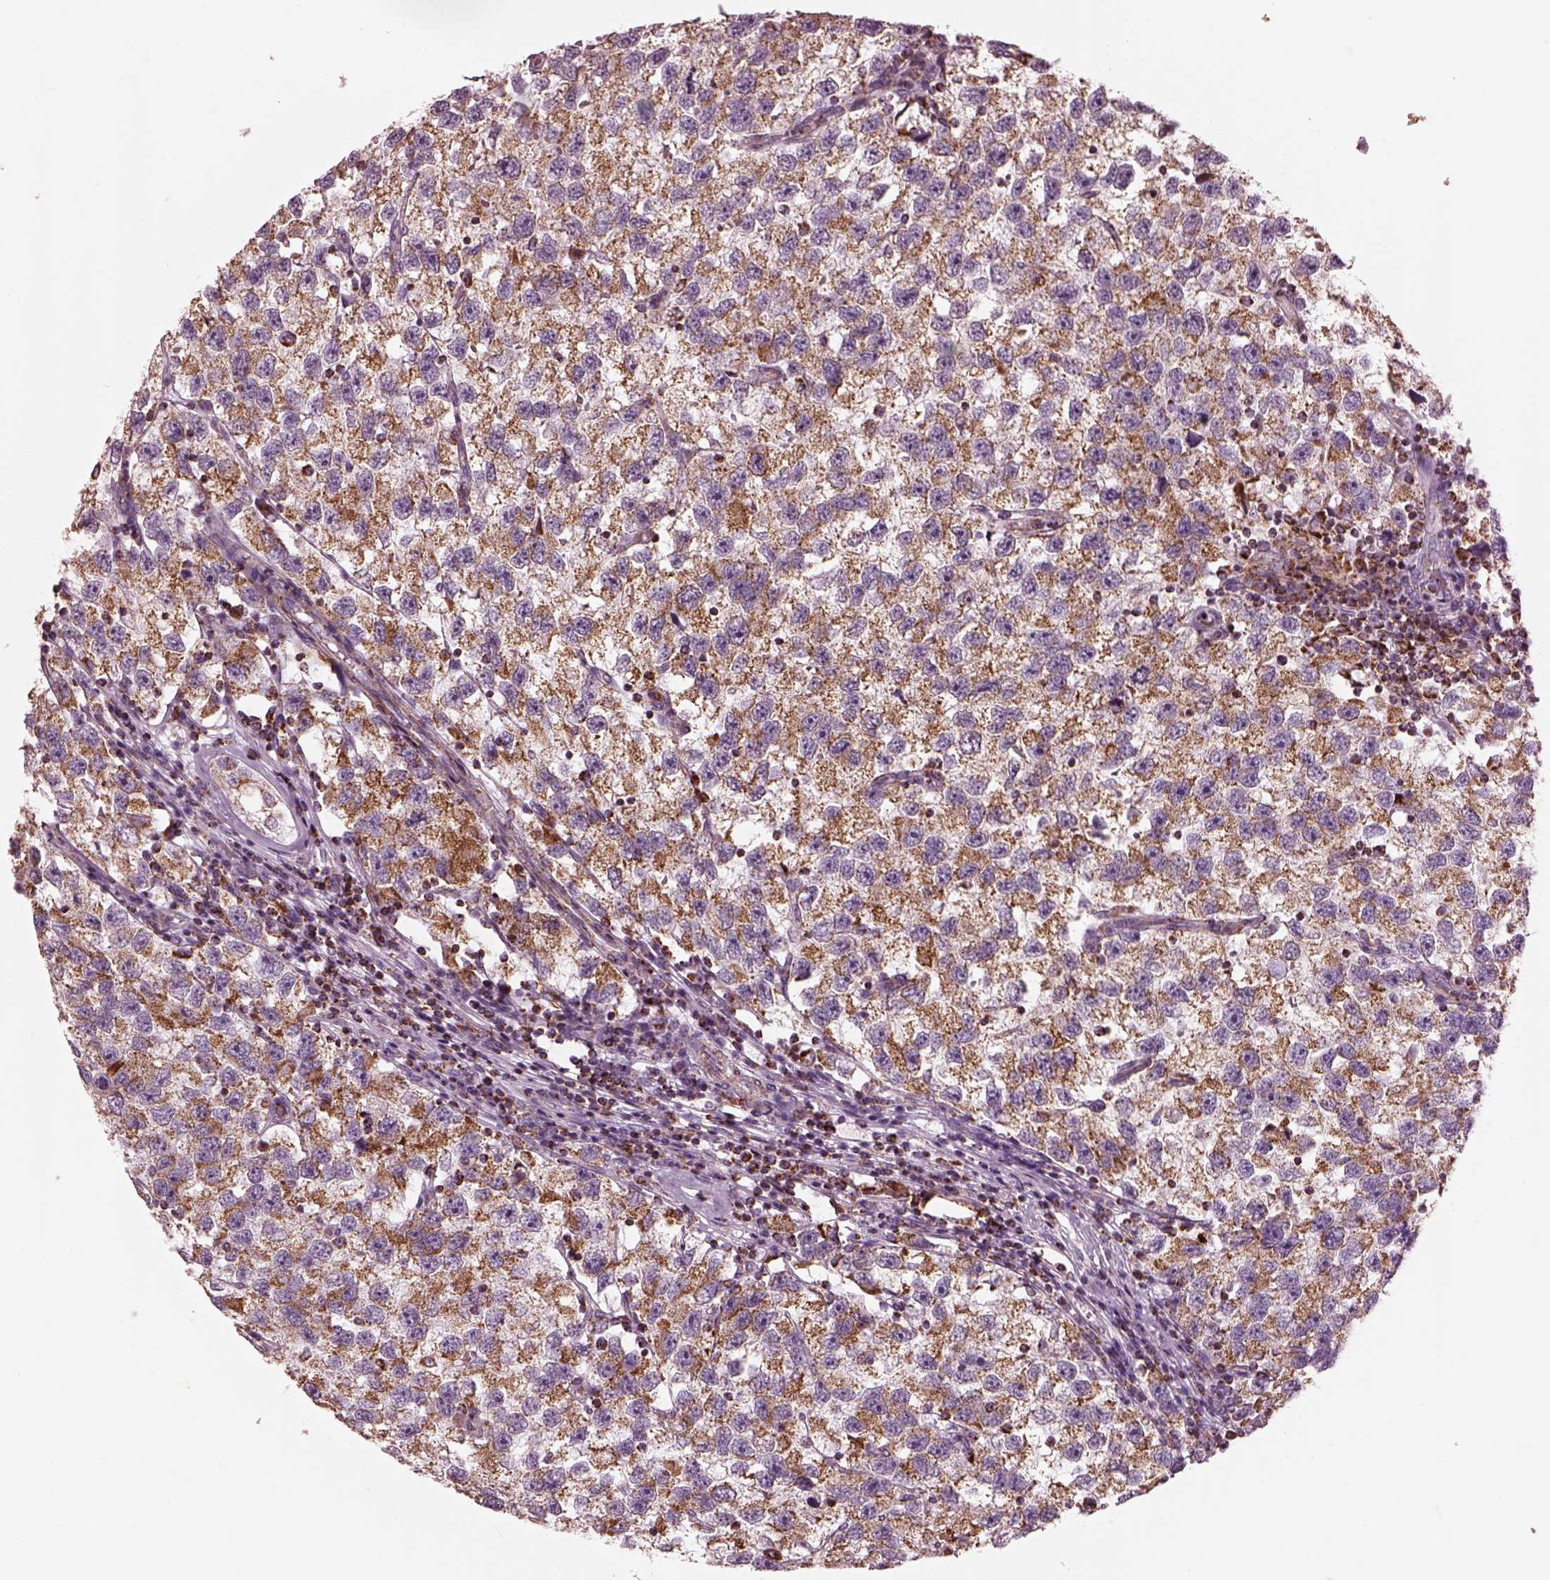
{"staining": {"intensity": "moderate", "quantity": ">75%", "location": "cytoplasmic/membranous"}, "tissue": "testis cancer", "cell_type": "Tumor cells", "image_type": "cancer", "snomed": [{"axis": "morphology", "description": "Seminoma, NOS"}, {"axis": "topography", "description": "Testis"}], "caption": "Testis cancer stained with a protein marker demonstrates moderate staining in tumor cells.", "gene": "ATP5MF", "patient": {"sex": "male", "age": 26}}